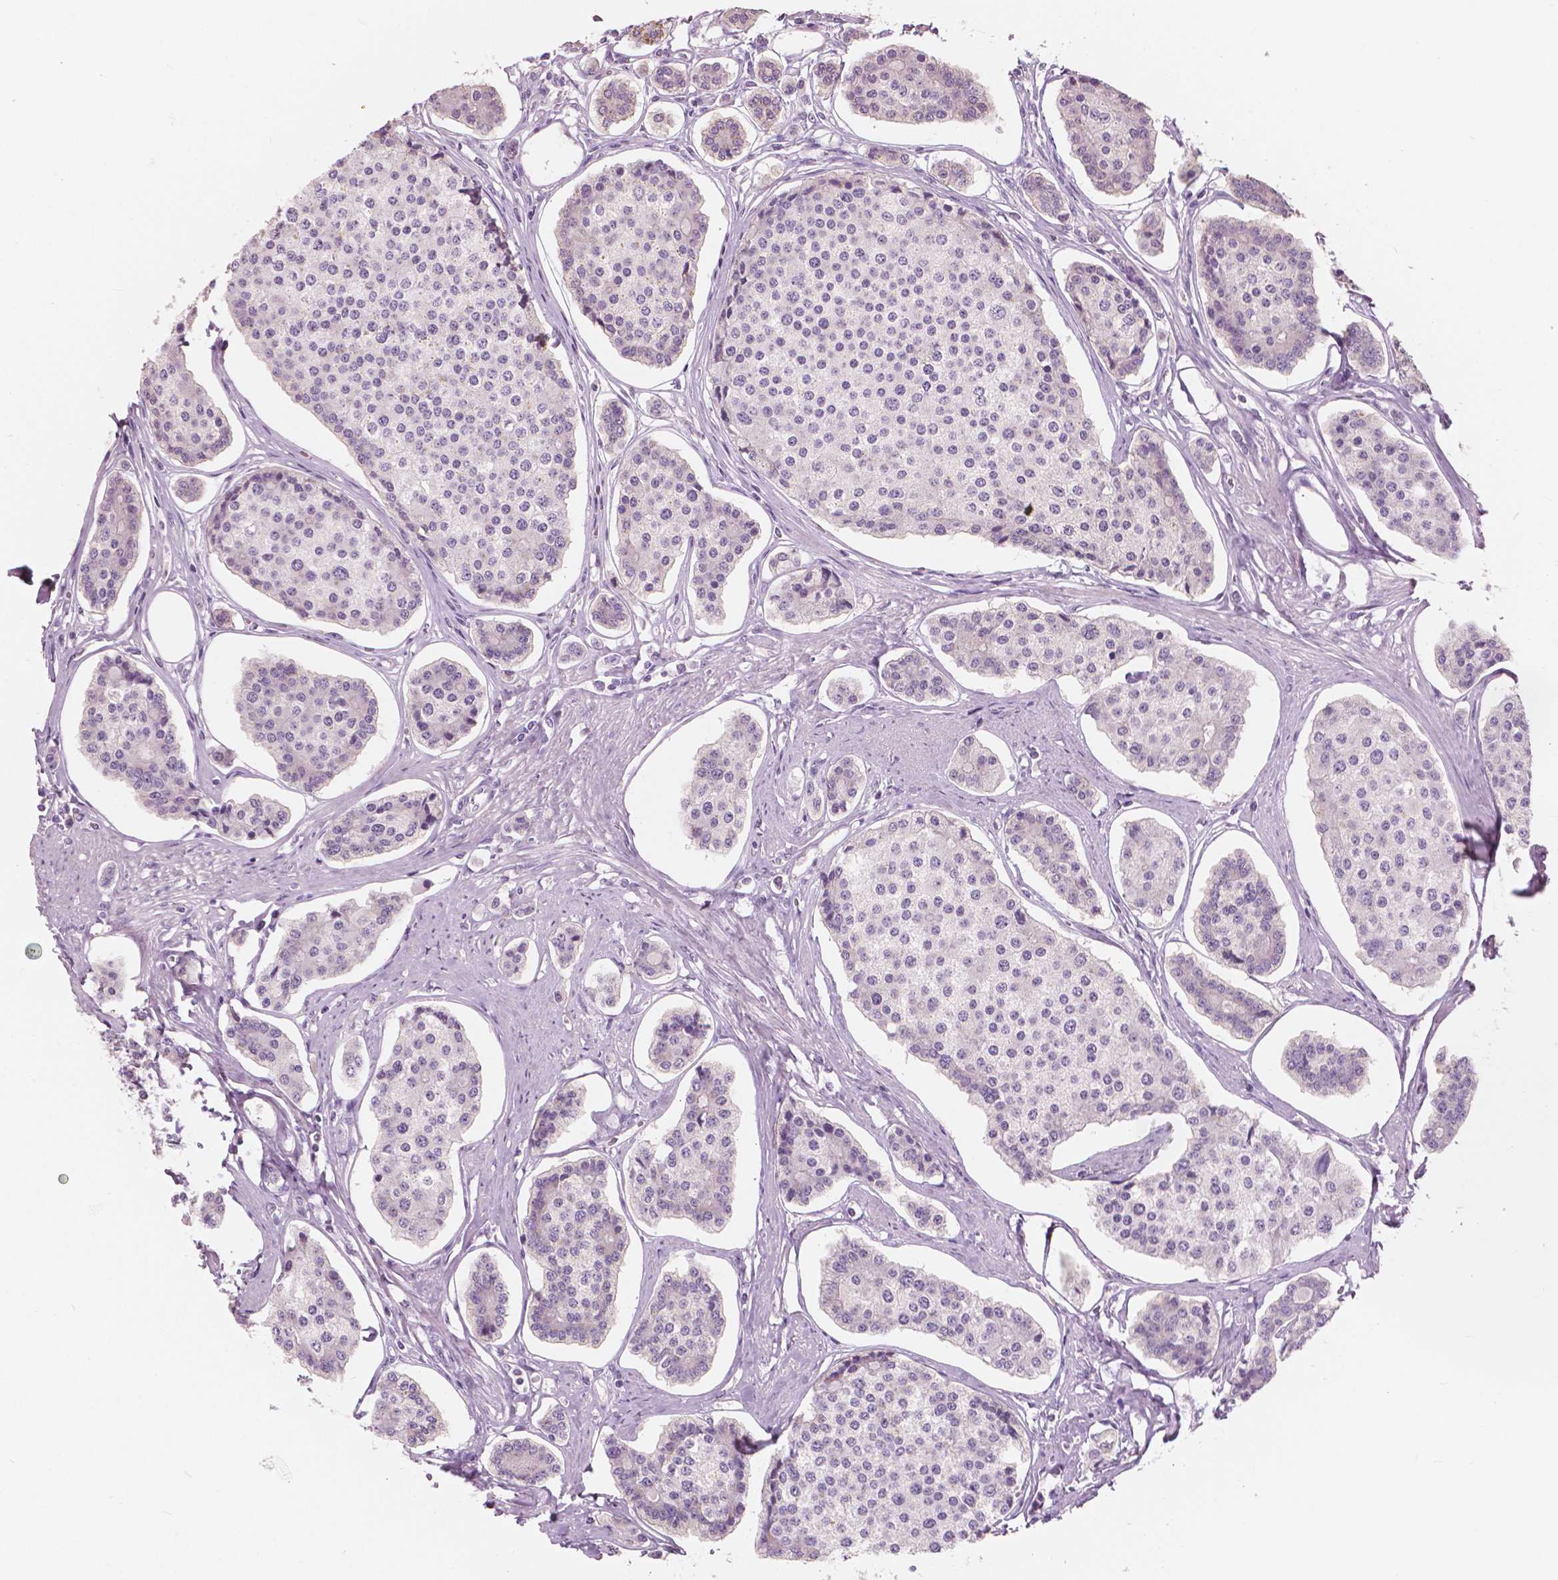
{"staining": {"intensity": "negative", "quantity": "none", "location": "none"}, "tissue": "carcinoid", "cell_type": "Tumor cells", "image_type": "cancer", "snomed": [{"axis": "morphology", "description": "Carcinoid, malignant, NOS"}, {"axis": "topography", "description": "Small intestine"}], "caption": "Carcinoid was stained to show a protein in brown. There is no significant staining in tumor cells. (DAB (3,3'-diaminobenzidine) immunohistochemistry (IHC), high magnification).", "gene": "A4GNT", "patient": {"sex": "female", "age": 65}}